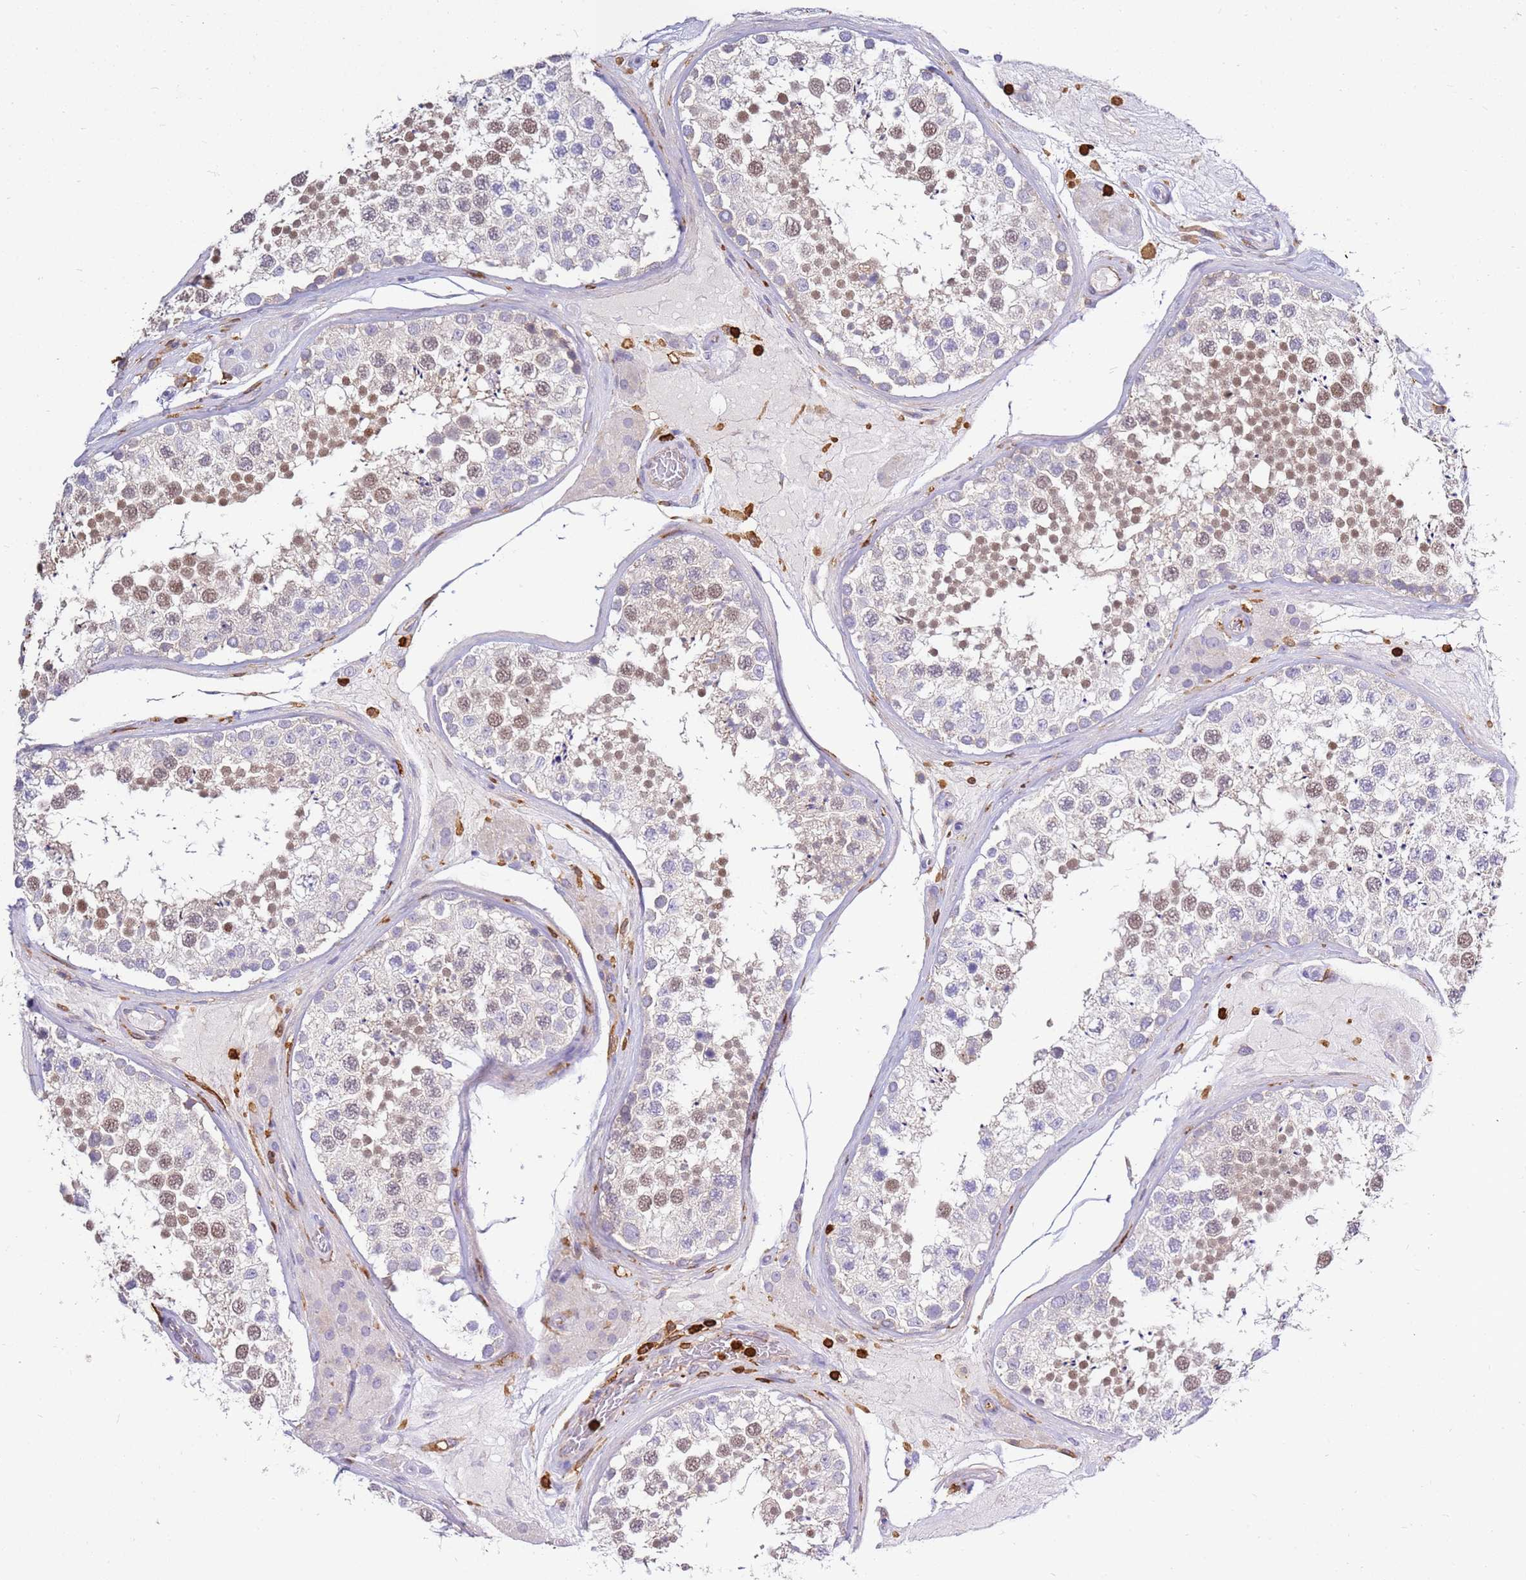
{"staining": {"intensity": "weak", "quantity": ">75%", "location": "nuclear"}, "tissue": "testis", "cell_type": "Cells in seminiferous ducts", "image_type": "normal", "snomed": [{"axis": "morphology", "description": "Normal tissue, NOS"}, {"axis": "topography", "description": "Testis"}], "caption": "IHC staining of benign testis, which shows low levels of weak nuclear positivity in approximately >75% of cells in seminiferous ducts indicating weak nuclear protein positivity. The staining was performed using DAB (3,3'-diaminobenzidine) (brown) for protein detection and nuclei were counterstained in hematoxylin (blue).", "gene": "CORO1A", "patient": {"sex": "male", "age": 46}}